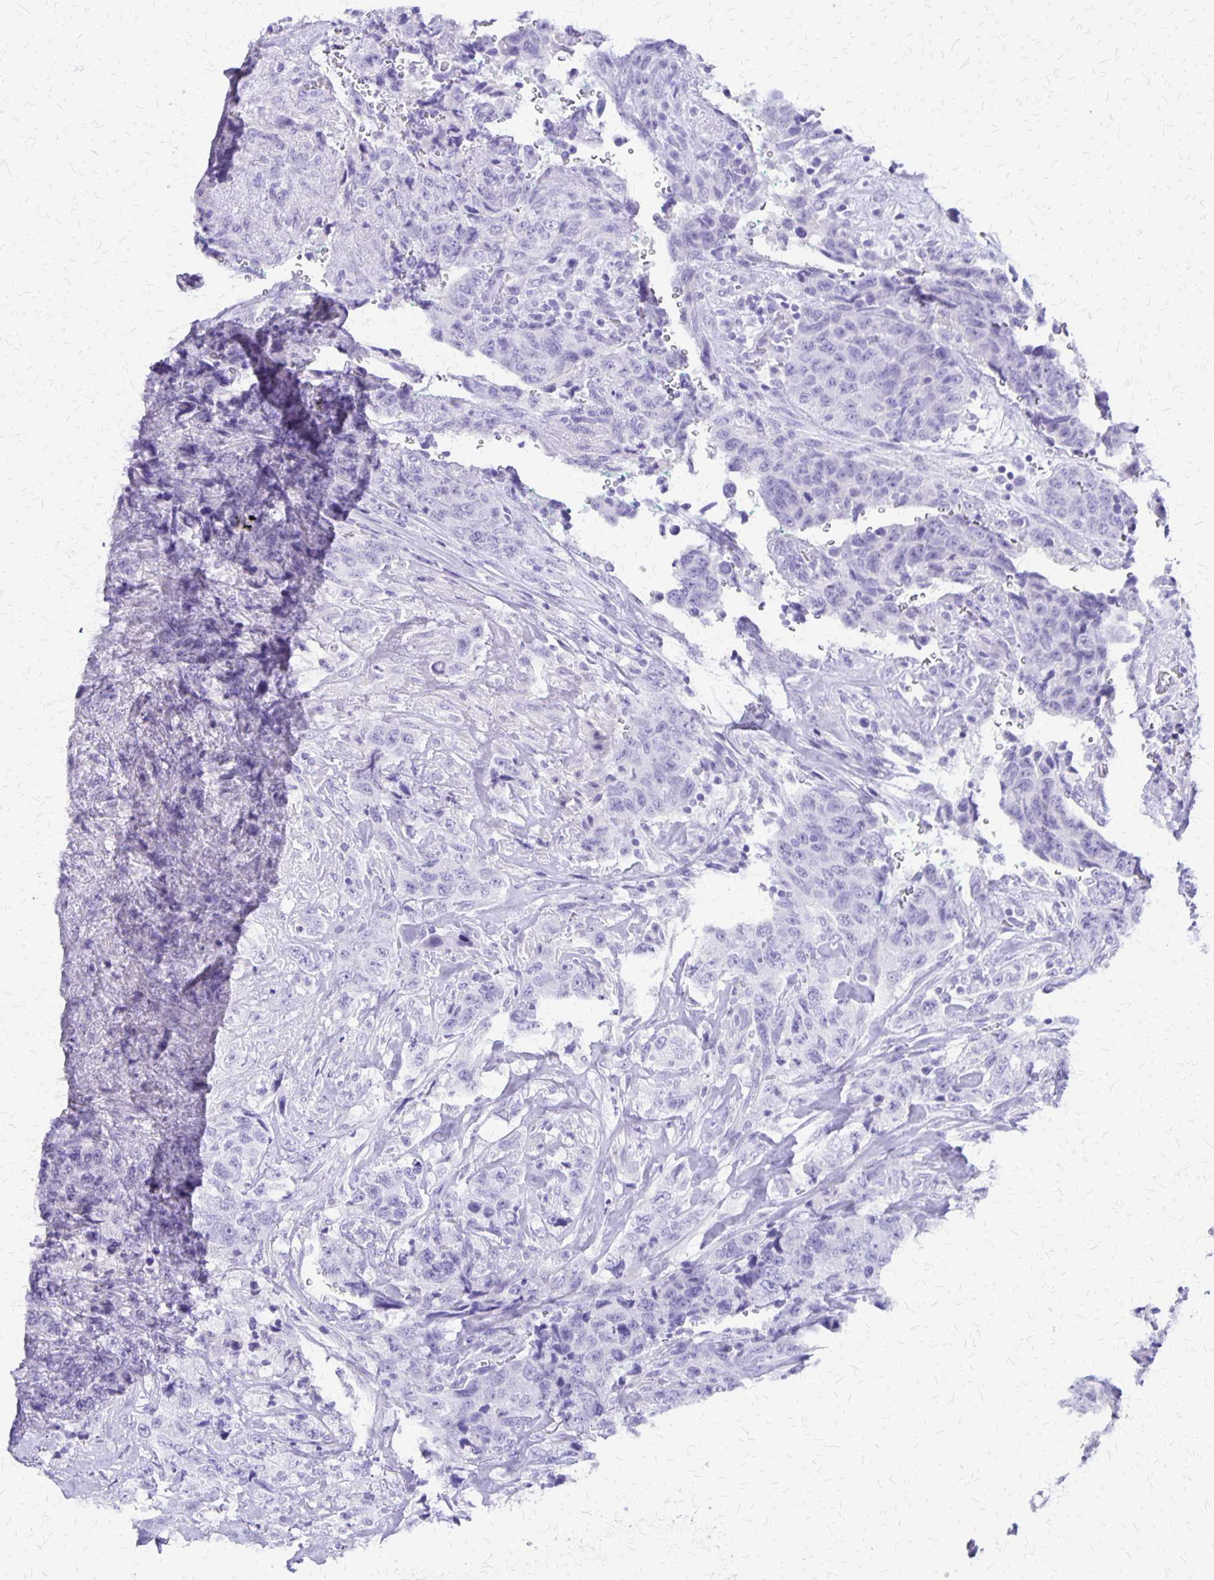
{"staining": {"intensity": "negative", "quantity": "none", "location": "none"}, "tissue": "urothelial cancer", "cell_type": "Tumor cells", "image_type": "cancer", "snomed": [{"axis": "morphology", "description": "Urothelial carcinoma, High grade"}, {"axis": "topography", "description": "Urinary bladder"}], "caption": "Micrograph shows no significant protein positivity in tumor cells of urothelial cancer. (DAB (3,3'-diaminobenzidine) immunohistochemistry with hematoxylin counter stain).", "gene": "SLC13A2", "patient": {"sex": "female", "age": 78}}